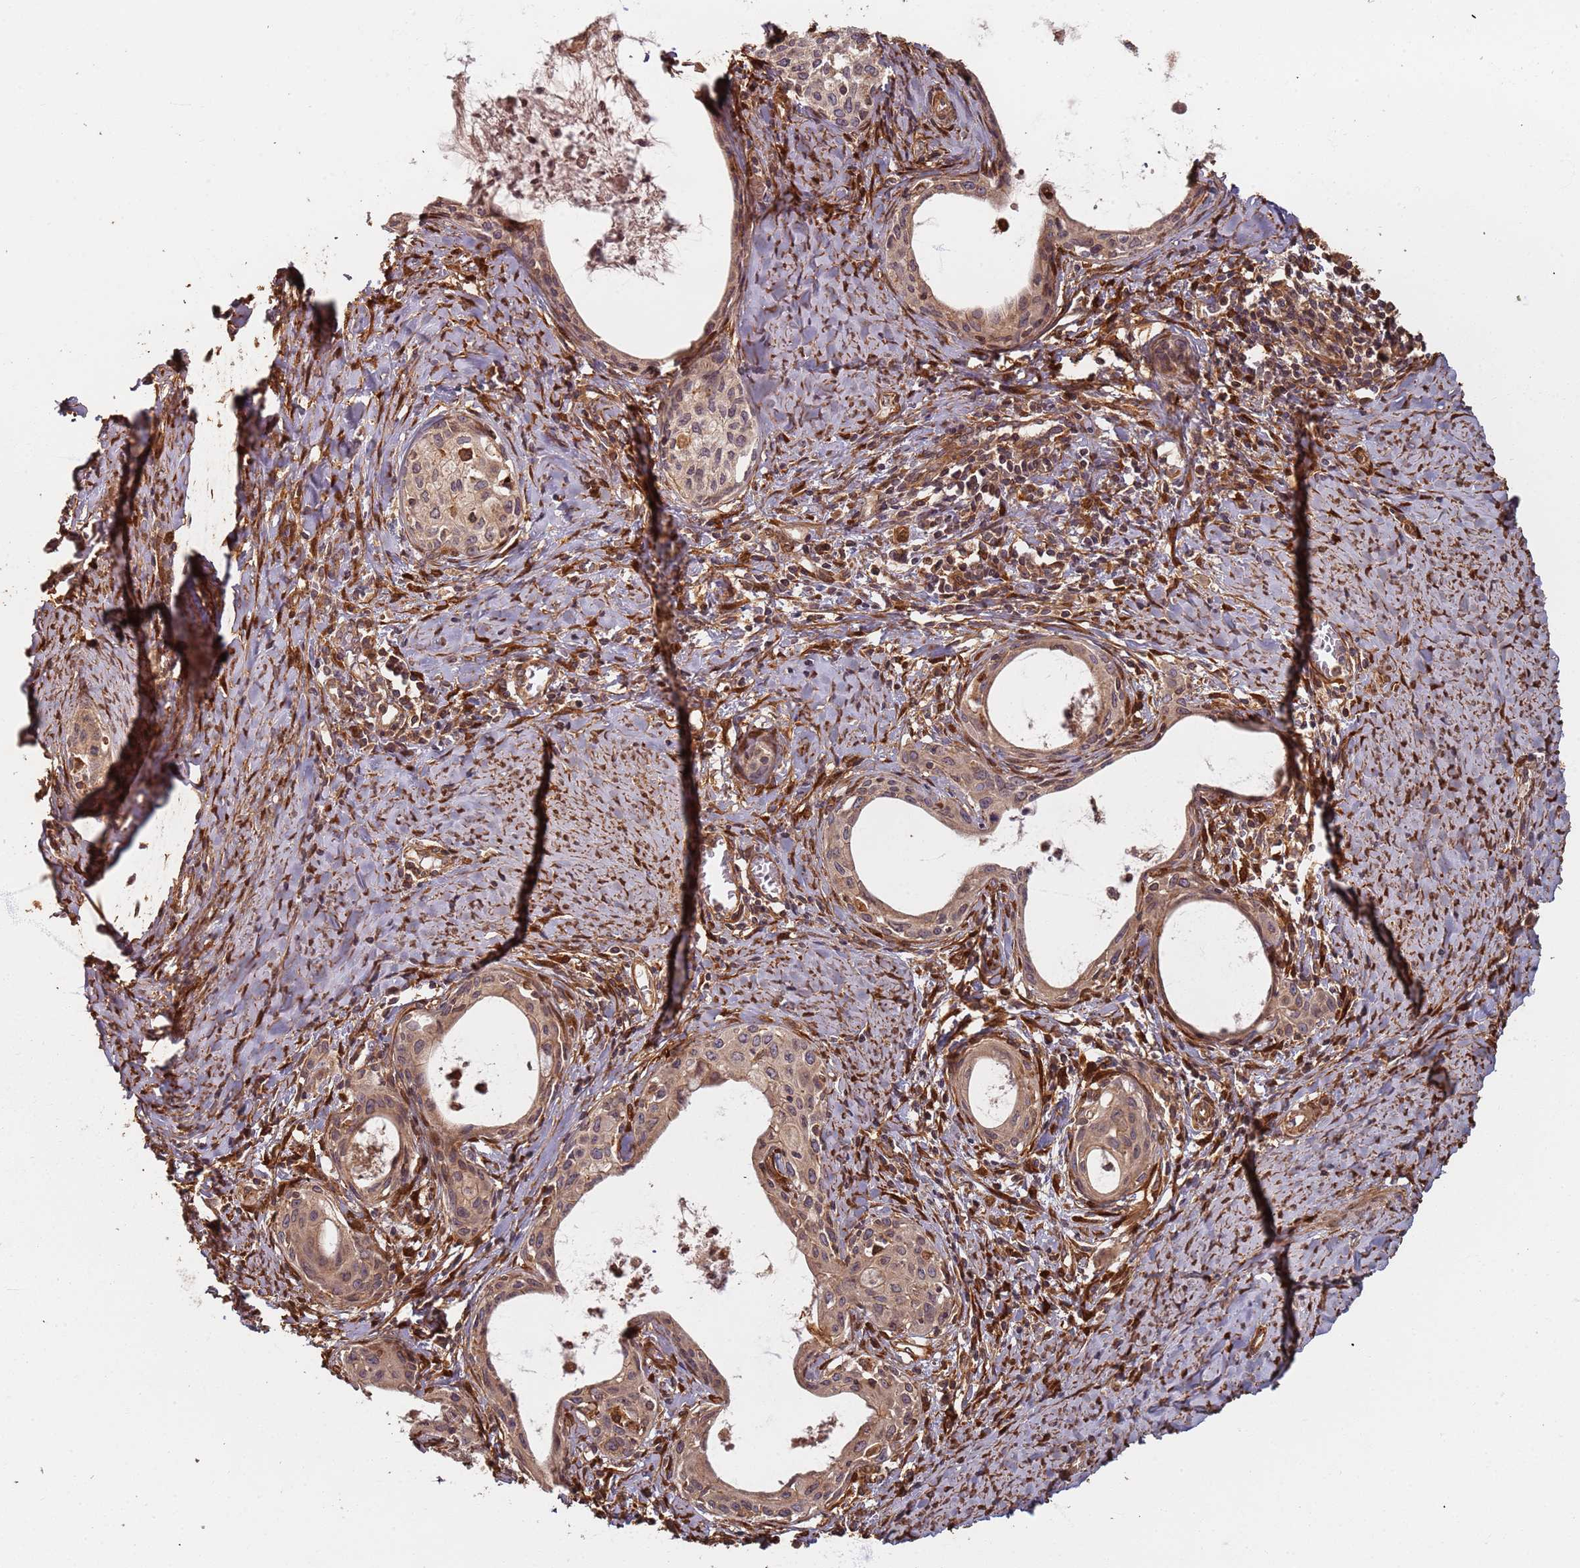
{"staining": {"intensity": "weak", "quantity": "25%-75%", "location": "cytoplasmic/membranous"}, "tissue": "cervical cancer", "cell_type": "Tumor cells", "image_type": "cancer", "snomed": [{"axis": "morphology", "description": "Squamous cell carcinoma, NOS"}, {"axis": "morphology", "description": "Adenocarcinoma, NOS"}, {"axis": "topography", "description": "Cervix"}], "caption": "An image of squamous cell carcinoma (cervical) stained for a protein displays weak cytoplasmic/membranous brown staining in tumor cells.", "gene": "SDCCAG8", "patient": {"sex": "female", "age": 52}}